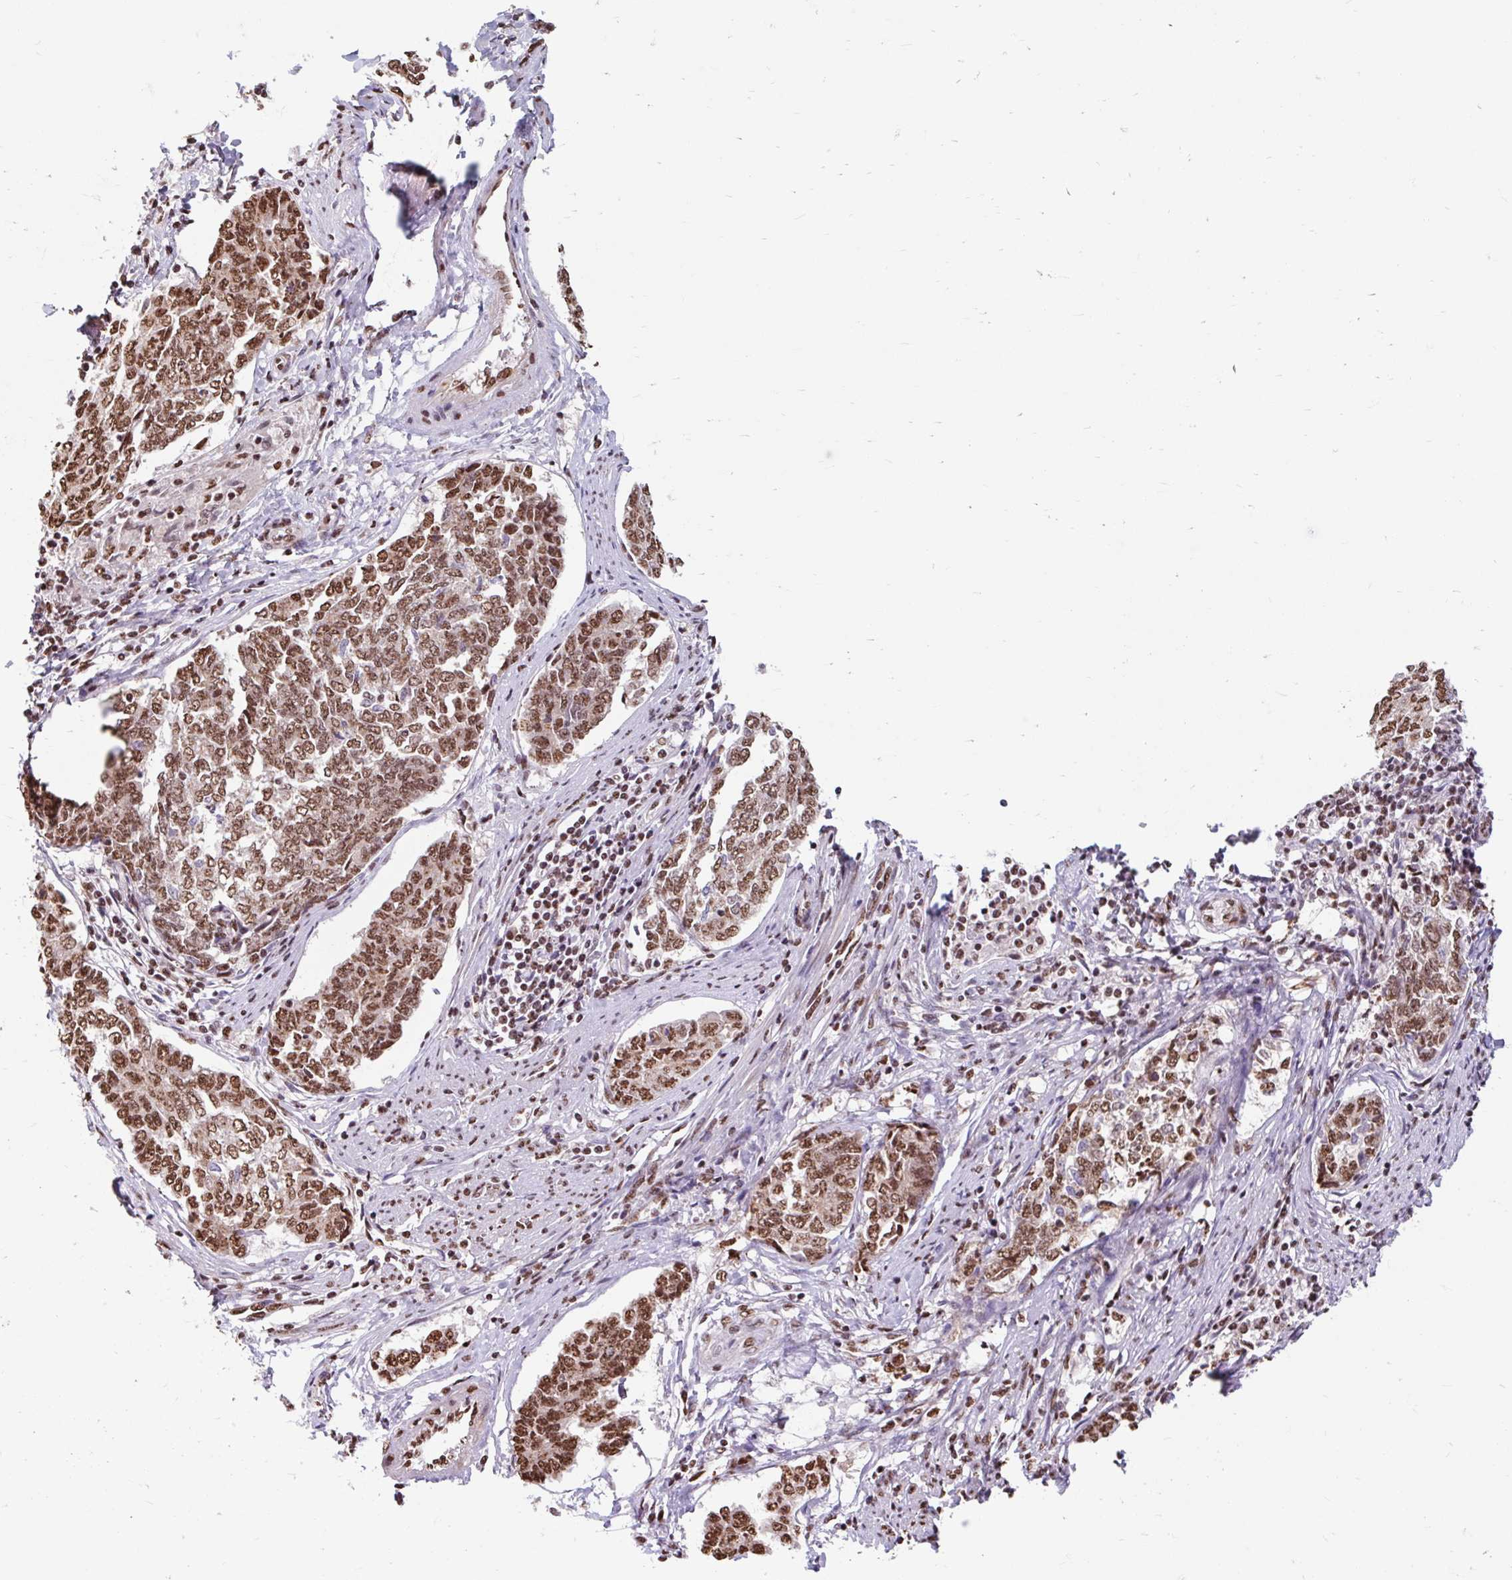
{"staining": {"intensity": "moderate", "quantity": ">75%", "location": "nuclear"}, "tissue": "endometrial cancer", "cell_type": "Tumor cells", "image_type": "cancer", "snomed": [{"axis": "morphology", "description": "Adenocarcinoma, NOS"}, {"axis": "topography", "description": "Endometrium"}], "caption": "The micrograph demonstrates staining of endometrial cancer, revealing moderate nuclear protein staining (brown color) within tumor cells.", "gene": "BICRA", "patient": {"sex": "female", "age": 80}}